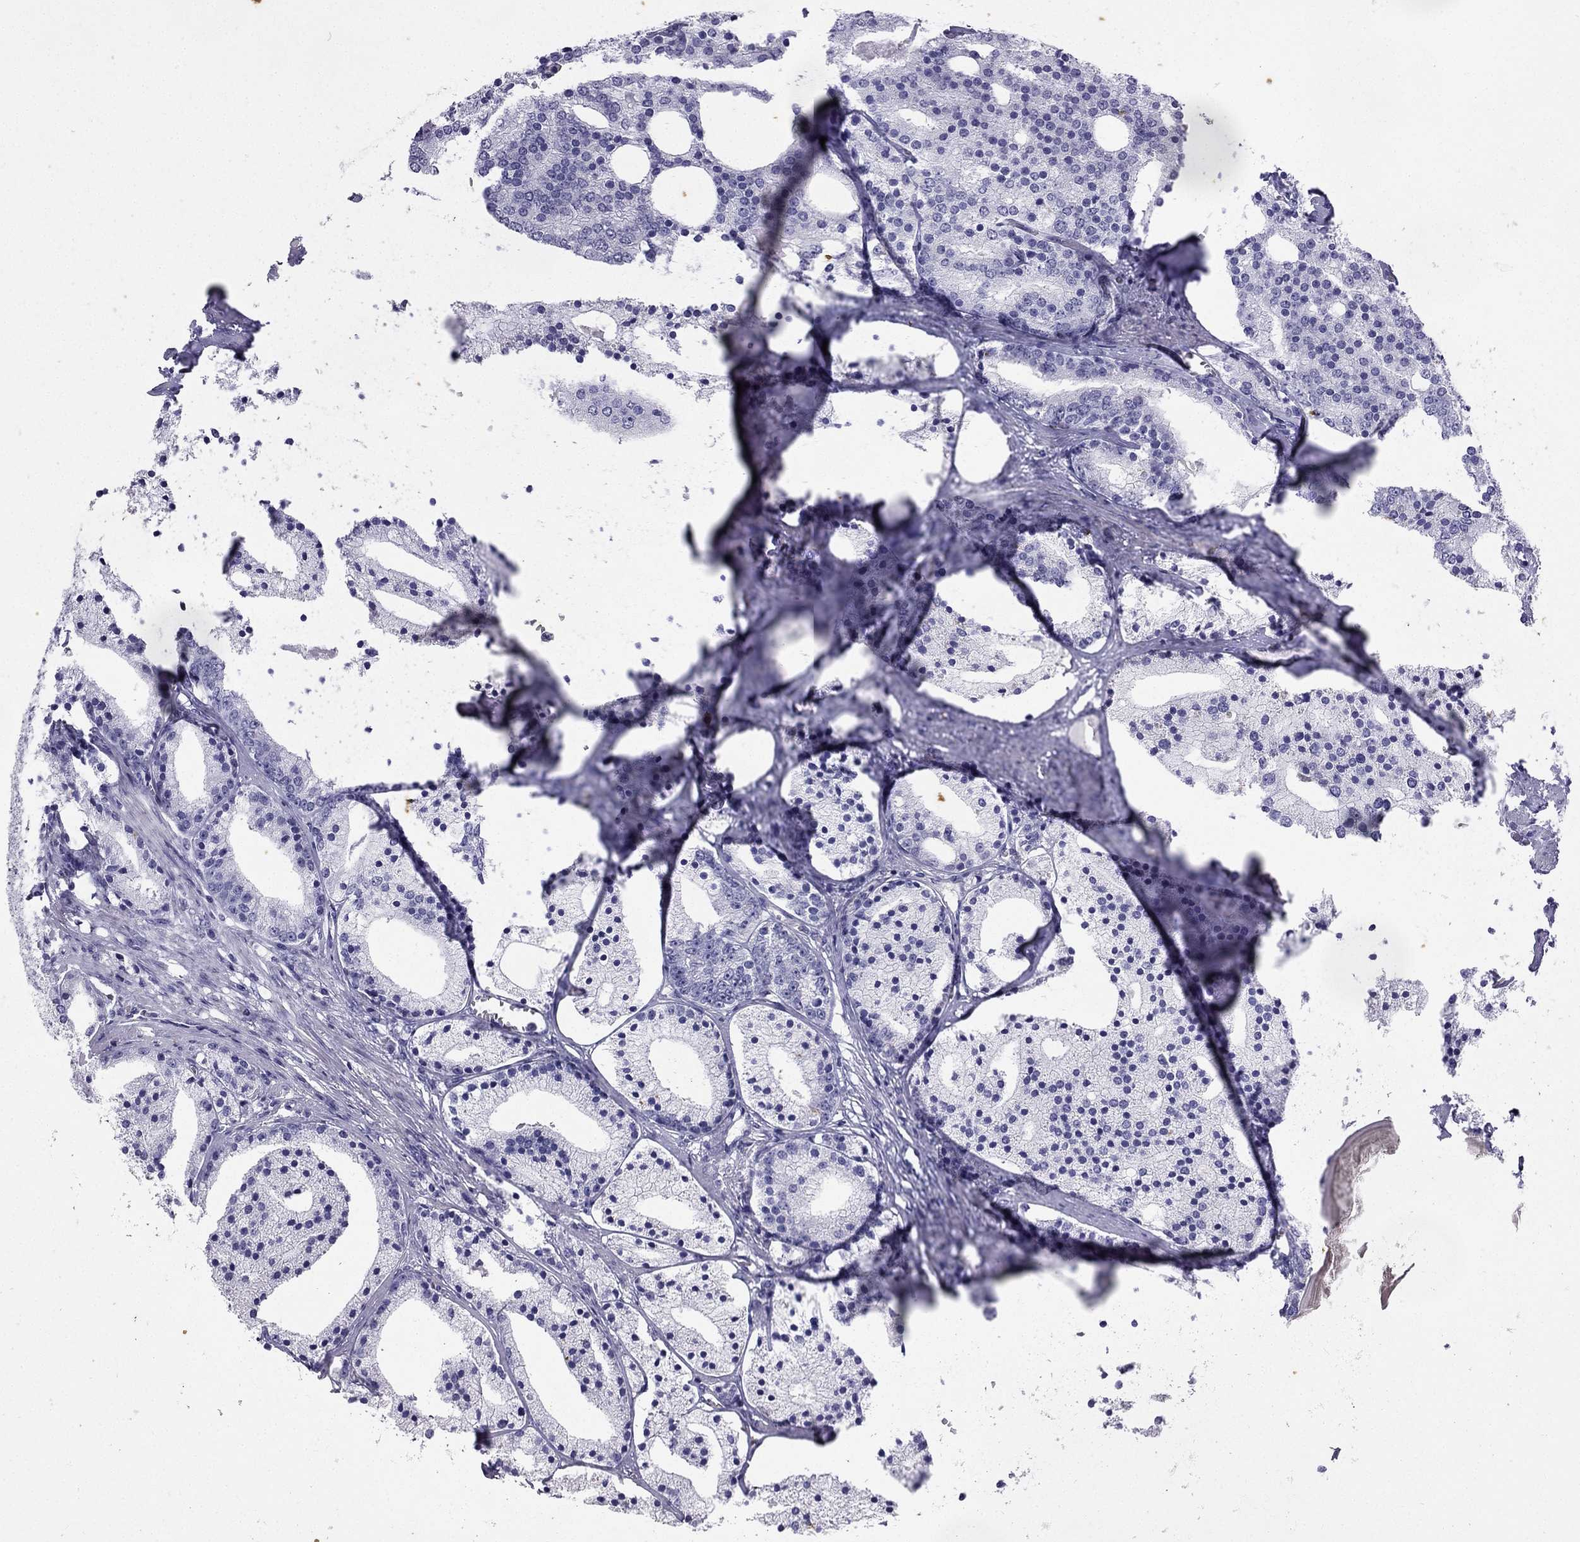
{"staining": {"intensity": "negative", "quantity": "none", "location": "none"}, "tissue": "prostate cancer", "cell_type": "Tumor cells", "image_type": "cancer", "snomed": [{"axis": "morphology", "description": "Adenocarcinoma, NOS"}, {"axis": "topography", "description": "Prostate"}], "caption": "The immunohistochemistry micrograph has no significant positivity in tumor cells of prostate adenocarcinoma tissue.", "gene": "GJA8", "patient": {"sex": "male", "age": 69}}